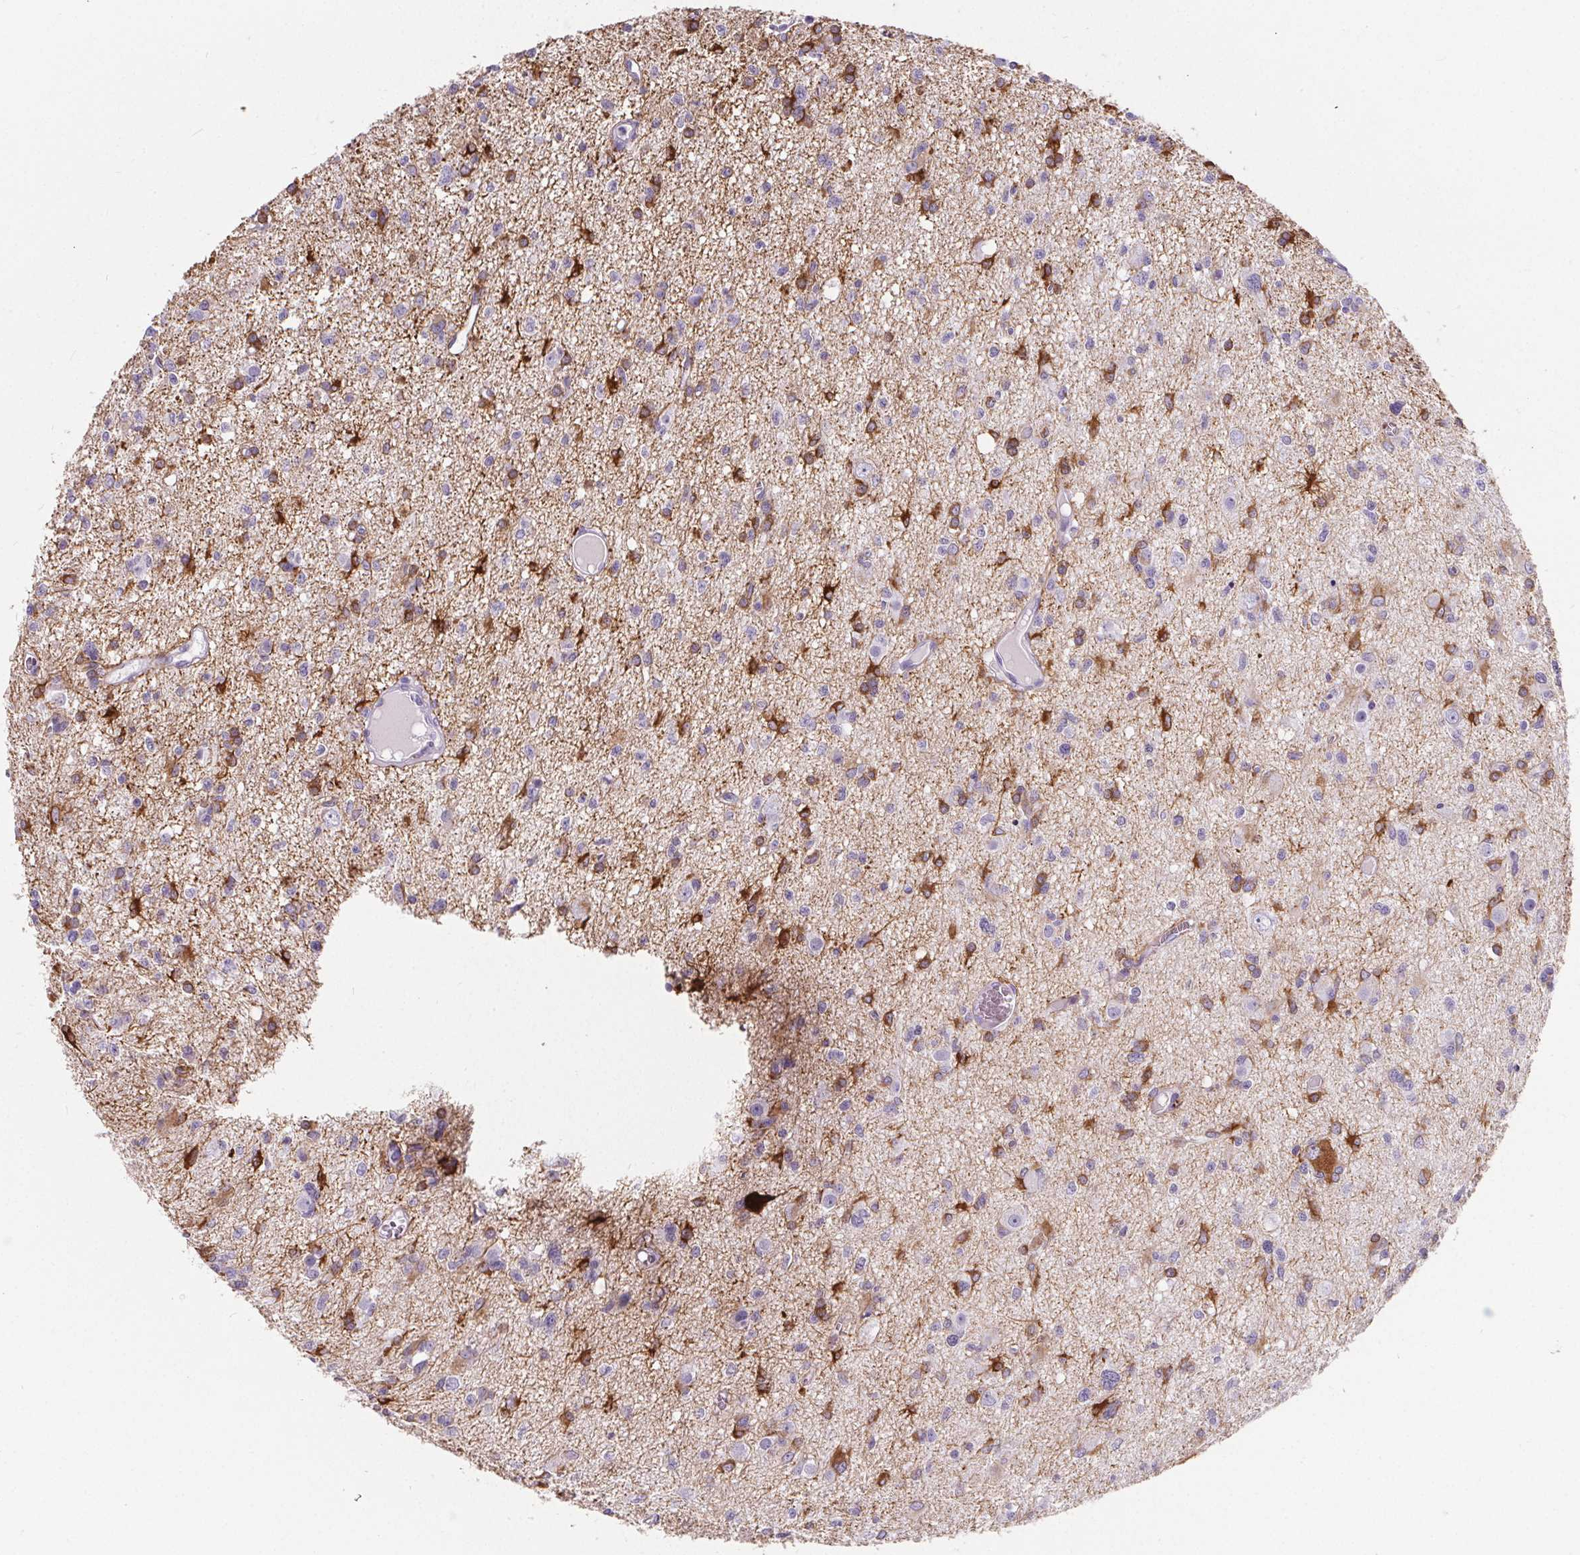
{"staining": {"intensity": "negative", "quantity": "none", "location": "none"}, "tissue": "glioma", "cell_type": "Tumor cells", "image_type": "cancer", "snomed": [{"axis": "morphology", "description": "Glioma, malignant, Low grade"}, {"axis": "topography", "description": "Brain"}], "caption": "Image shows no significant protein positivity in tumor cells of malignant glioma (low-grade). (DAB (3,3'-diaminobenzidine) immunohistochemistry with hematoxylin counter stain).", "gene": "ADRB1", "patient": {"sex": "male", "age": 64}}